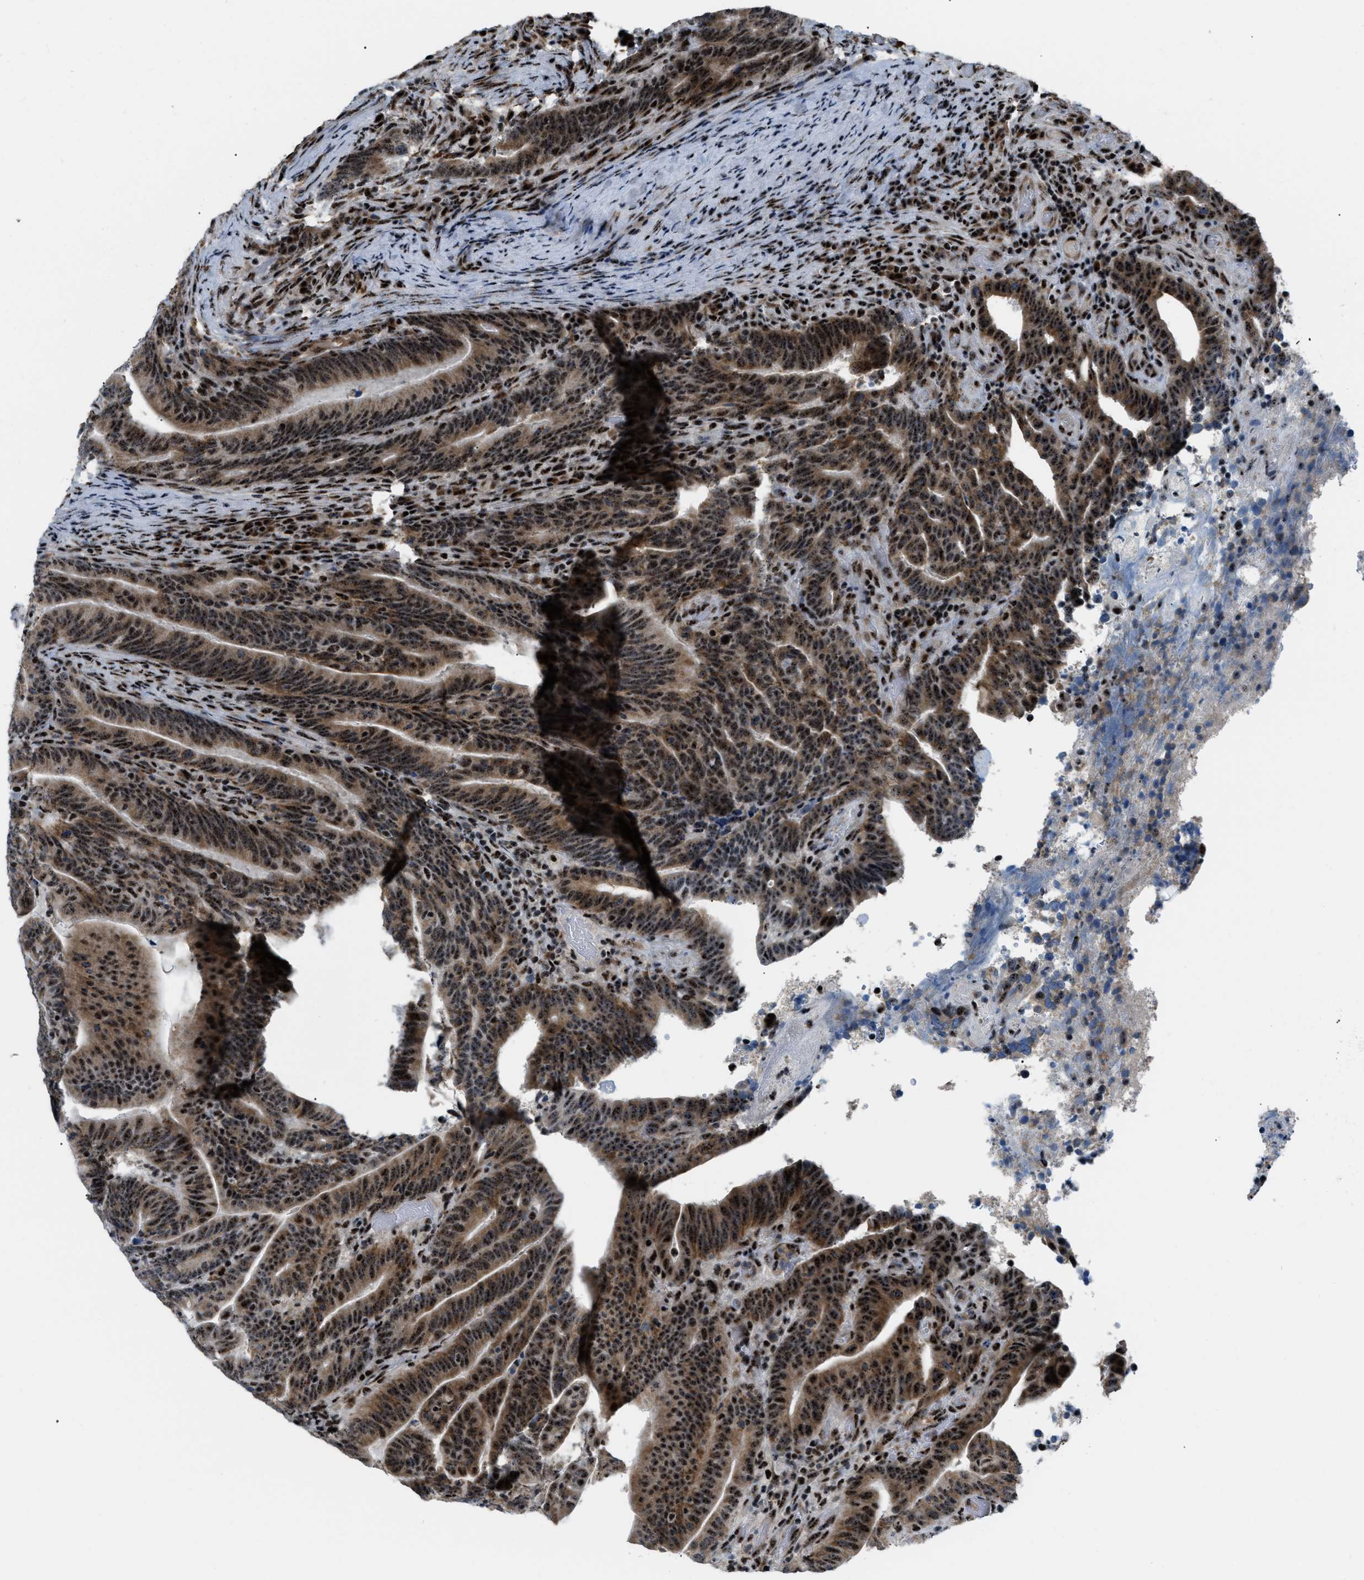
{"staining": {"intensity": "strong", "quantity": ">75%", "location": "cytoplasmic/membranous,nuclear"}, "tissue": "colorectal cancer", "cell_type": "Tumor cells", "image_type": "cancer", "snomed": [{"axis": "morphology", "description": "Adenocarcinoma, NOS"}, {"axis": "topography", "description": "Colon"}], "caption": "Adenocarcinoma (colorectal) stained with a protein marker reveals strong staining in tumor cells.", "gene": "CDR2", "patient": {"sex": "female", "age": 66}}